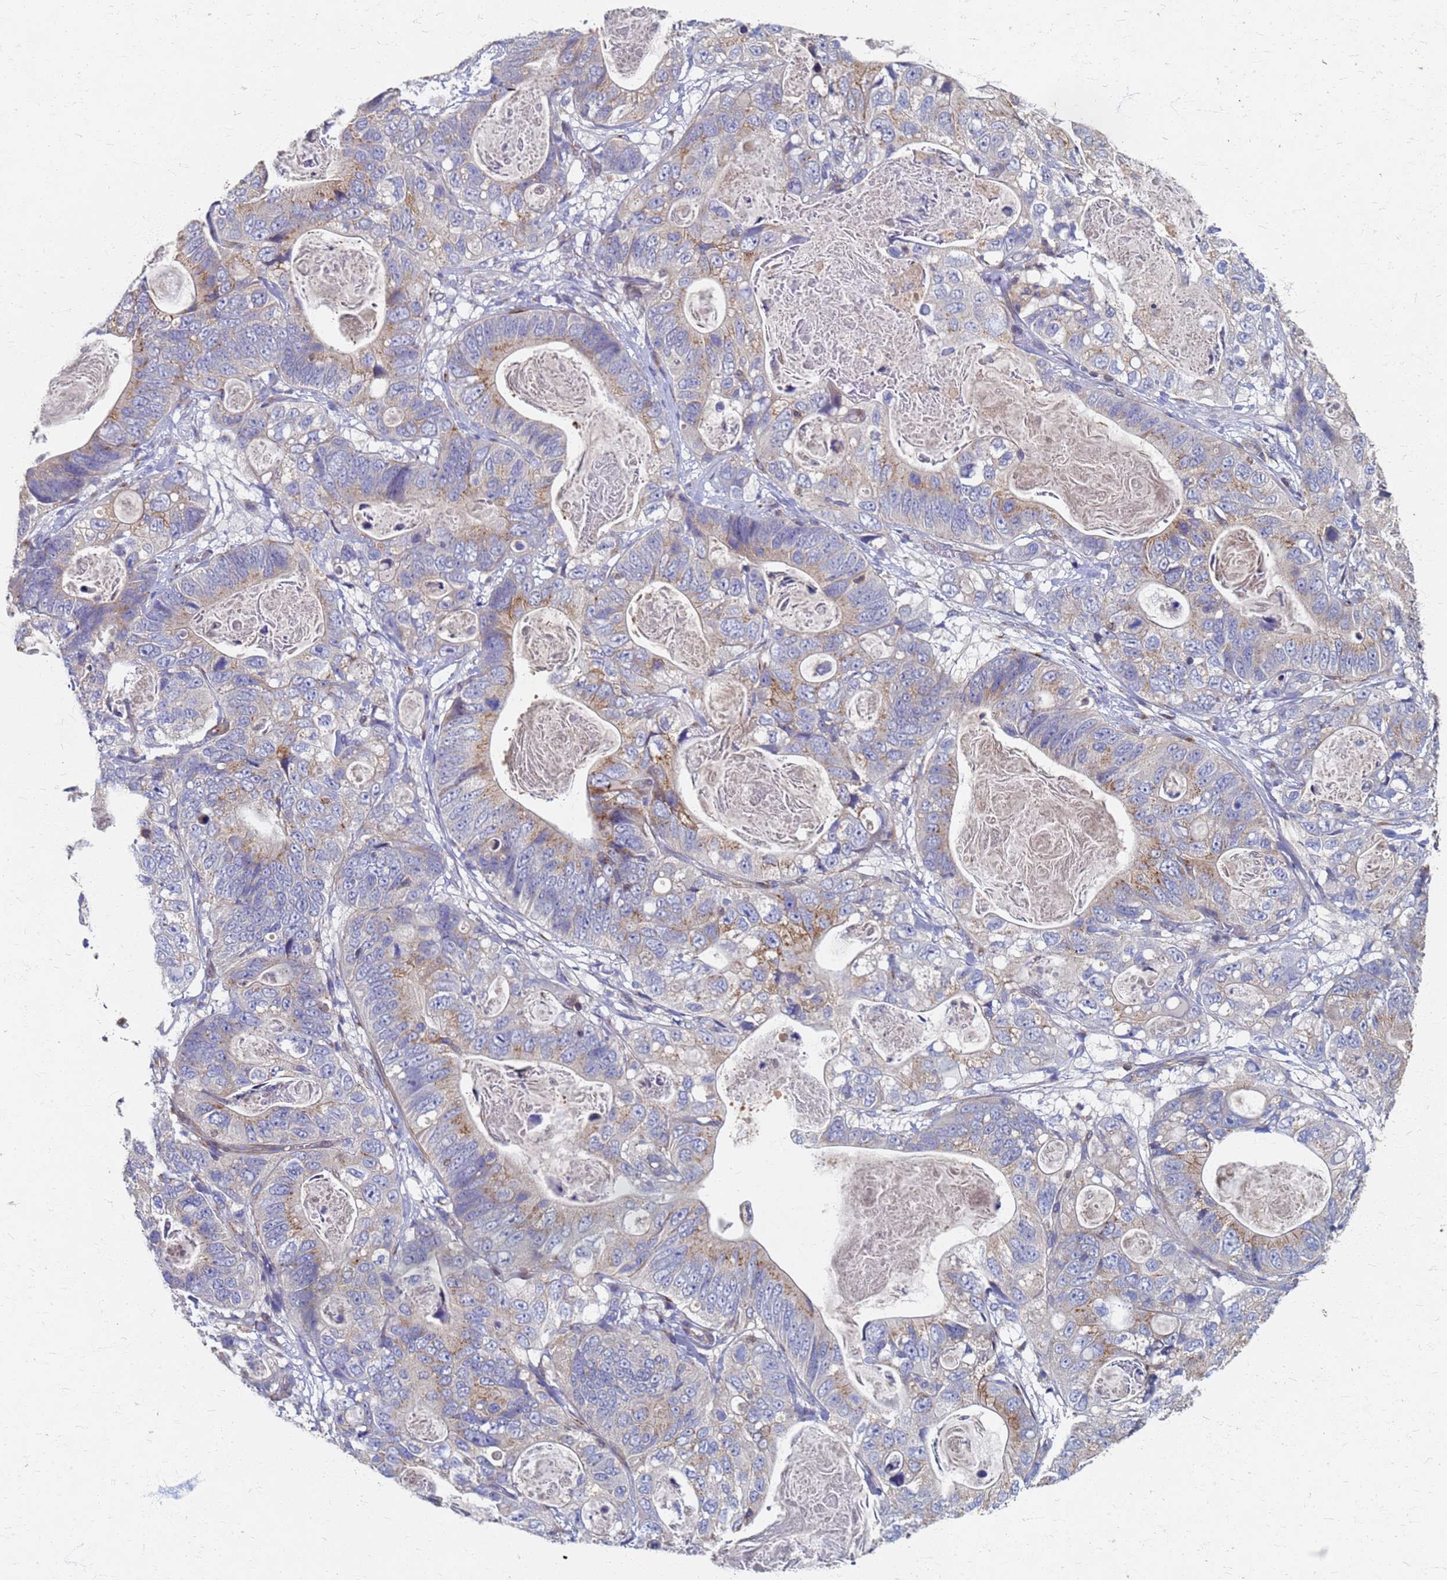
{"staining": {"intensity": "moderate", "quantity": "<25%", "location": "cytoplasmic/membranous"}, "tissue": "stomach cancer", "cell_type": "Tumor cells", "image_type": "cancer", "snomed": [{"axis": "morphology", "description": "Normal tissue, NOS"}, {"axis": "morphology", "description": "Adenocarcinoma, NOS"}, {"axis": "topography", "description": "Stomach"}], "caption": "Human stomach adenocarcinoma stained with a brown dye exhibits moderate cytoplasmic/membranous positive staining in approximately <25% of tumor cells.", "gene": "KRCC1", "patient": {"sex": "female", "age": 89}}